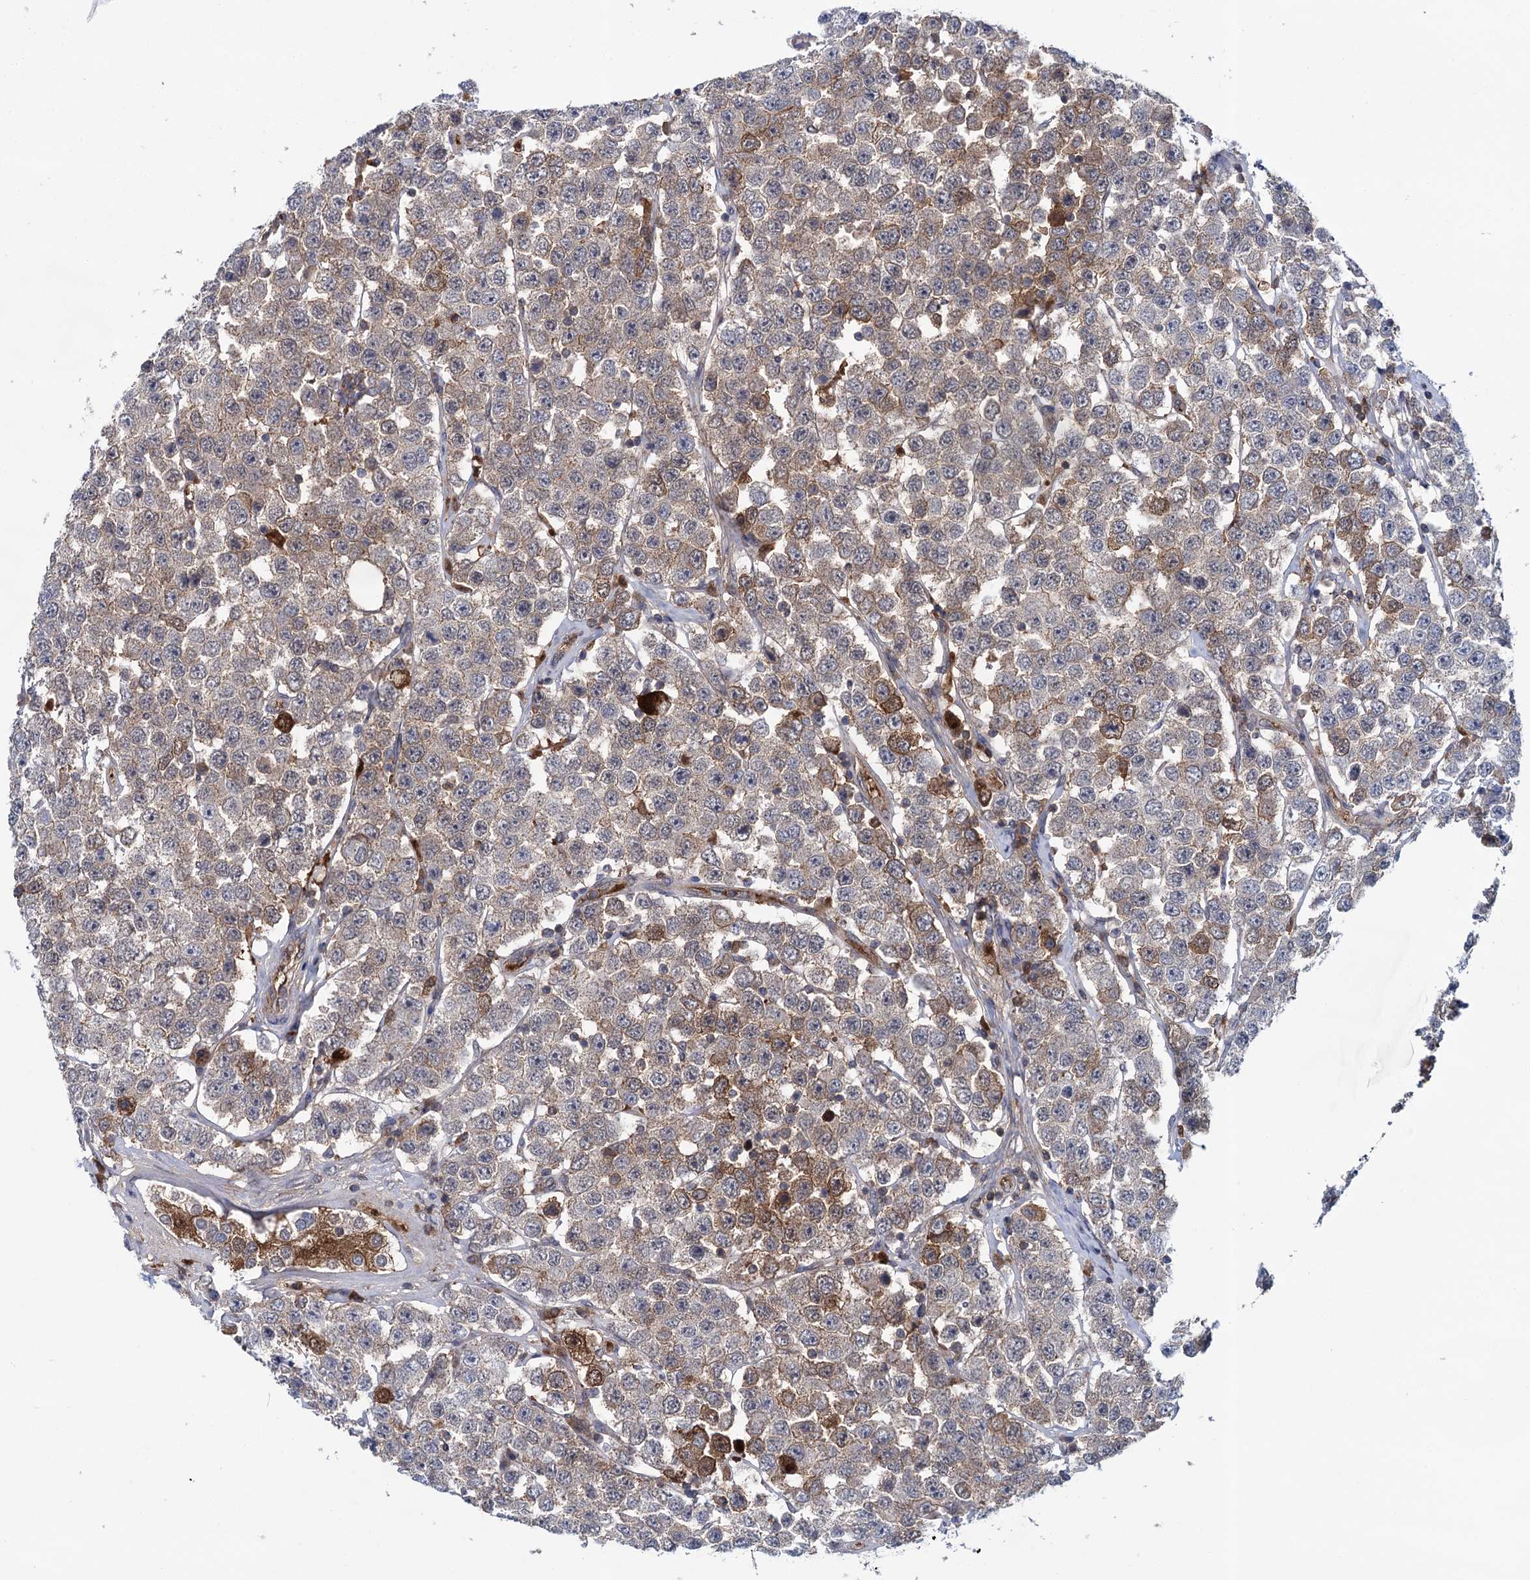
{"staining": {"intensity": "moderate", "quantity": ">75%", "location": "cytoplasmic/membranous,nuclear"}, "tissue": "testis cancer", "cell_type": "Tumor cells", "image_type": "cancer", "snomed": [{"axis": "morphology", "description": "Seminoma, NOS"}, {"axis": "topography", "description": "Testis"}], "caption": "Seminoma (testis) stained with a protein marker demonstrates moderate staining in tumor cells.", "gene": "GLO1", "patient": {"sex": "male", "age": 28}}